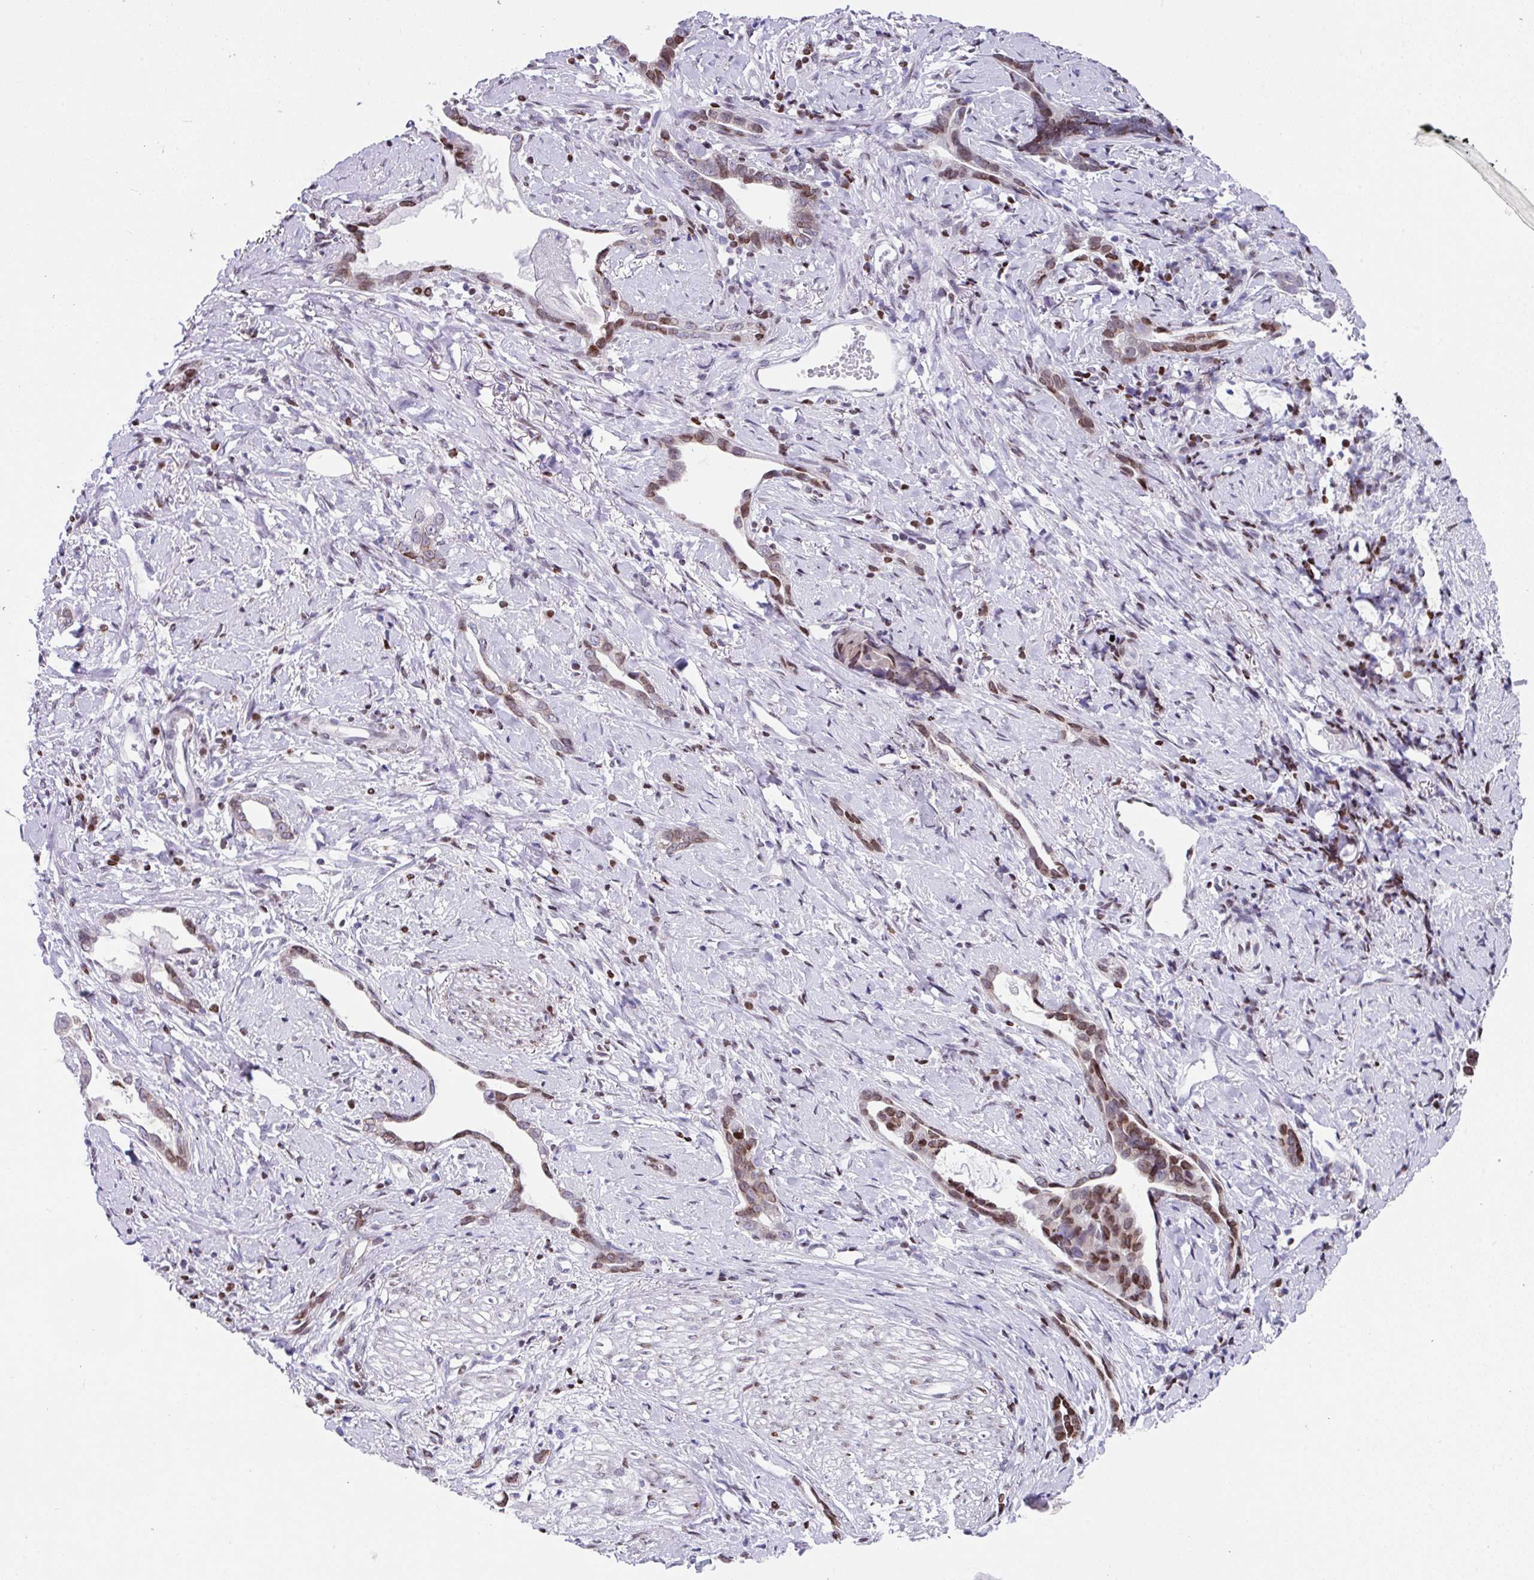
{"staining": {"intensity": "moderate", "quantity": "25%-75%", "location": "nuclear"}, "tissue": "stomach cancer", "cell_type": "Tumor cells", "image_type": "cancer", "snomed": [{"axis": "morphology", "description": "Adenocarcinoma, NOS"}, {"axis": "topography", "description": "Stomach"}], "caption": "Moderate nuclear positivity for a protein is present in approximately 25%-75% of tumor cells of stomach cancer using immunohistochemistry.", "gene": "TCF3", "patient": {"sex": "male", "age": 55}}